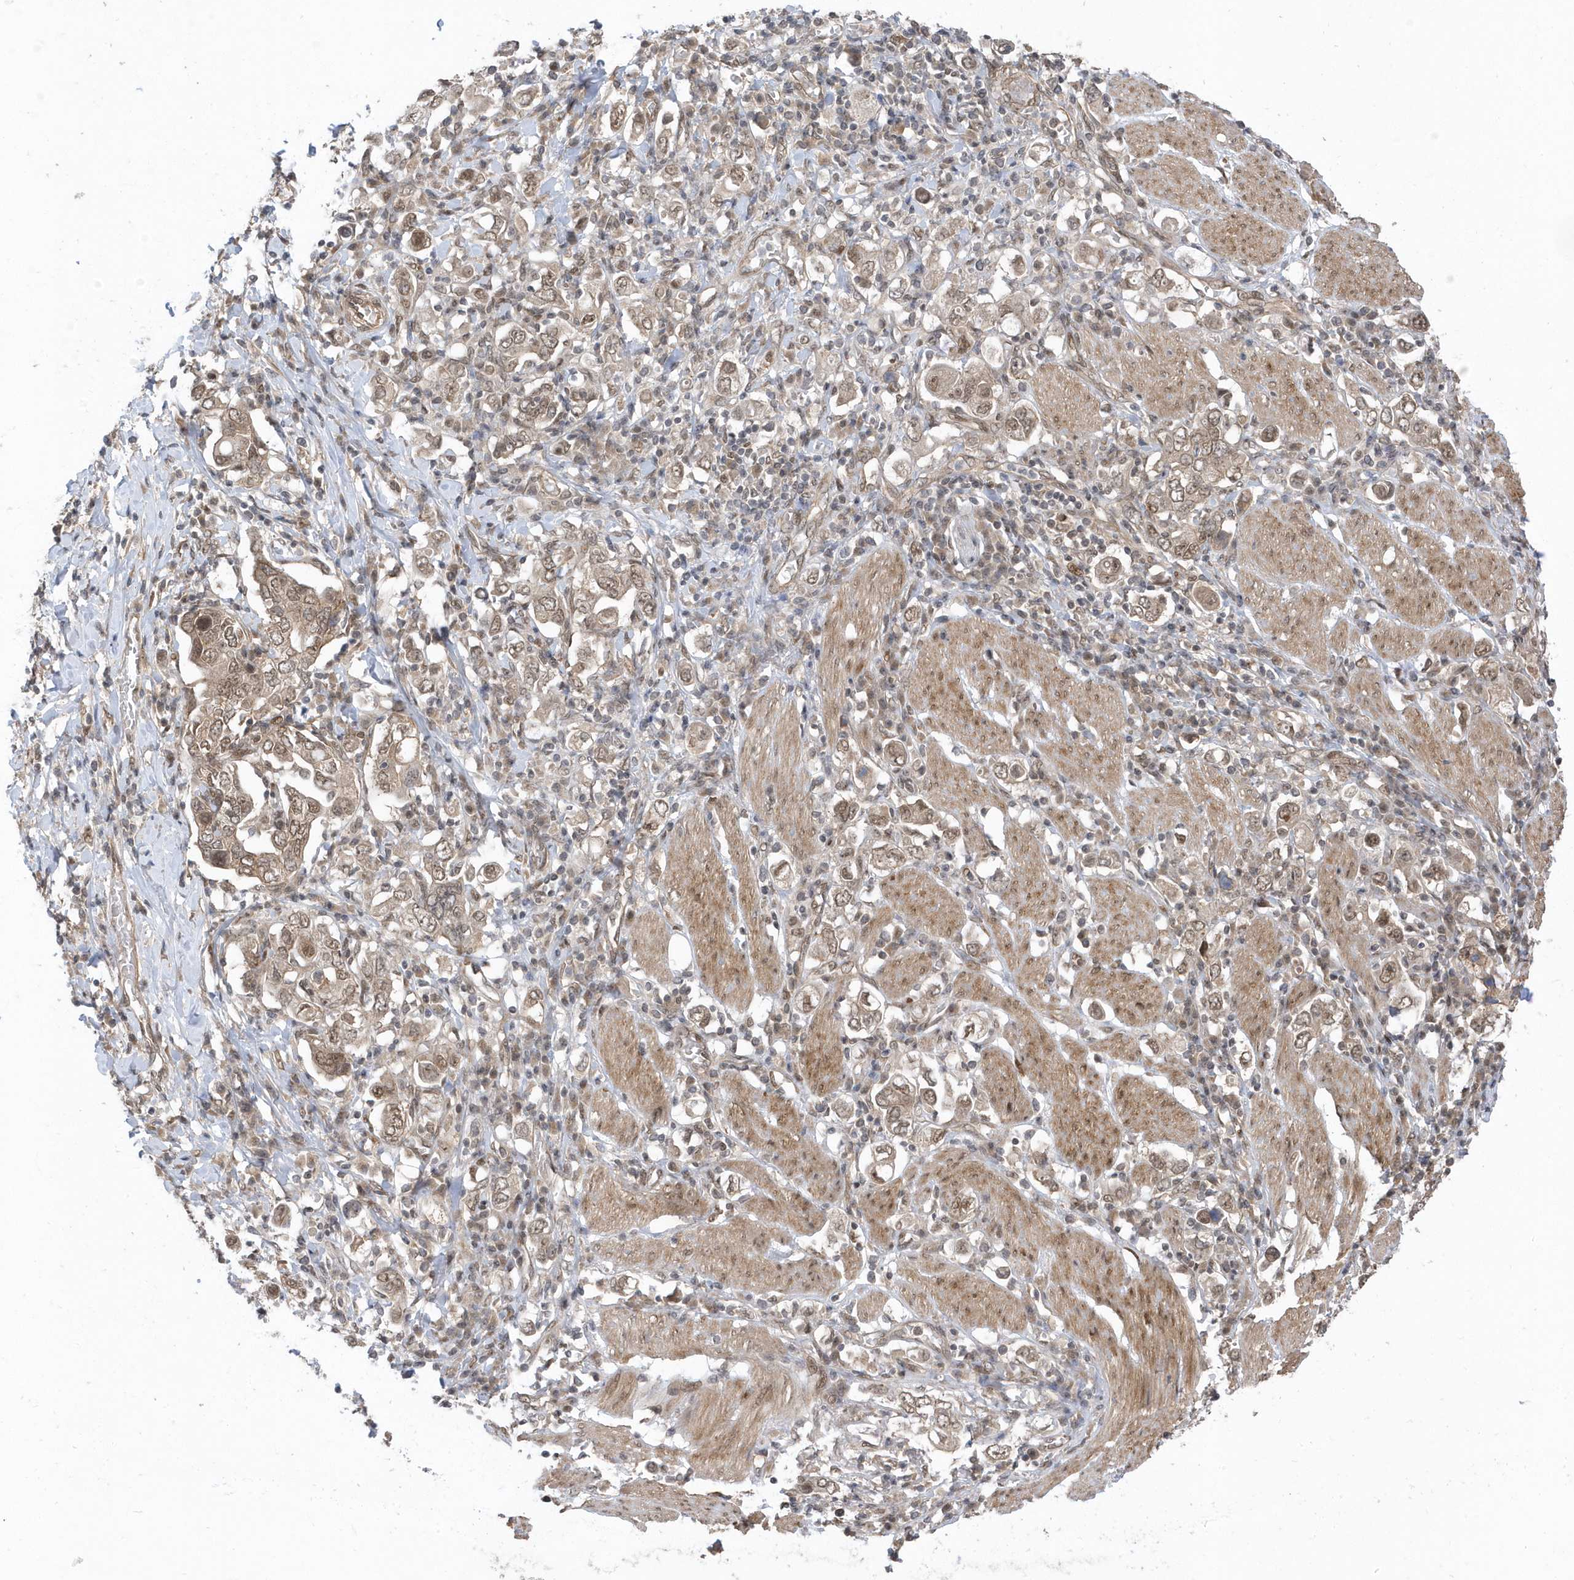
{"staining": {"intensity": "weak", "quantity": ">75%", "location": "cytoplasmic/membranous,nuclear"}, "tissue": "stomach cancer", "cell_type": "Tumor cells", "image_type": "cancer", "snomed": [{"axis": "morphology", "description": "Adenocarcinoma, NOS"}, {"axis": "topography", "description": "Stomach, upper"}], "caption": "High-magnification brightfield microscopy of stomach cancer stained with DAB (3,3'-diaminobenzidine) (brown) and counterstained with hematoxylin (blue). tumor cells exhibit weak cytoplasmic/membranous and nuclear expression is present in approximately>75% of cells.", "gene": "USP53", "patient": {"sex": "male", "age": 62}}